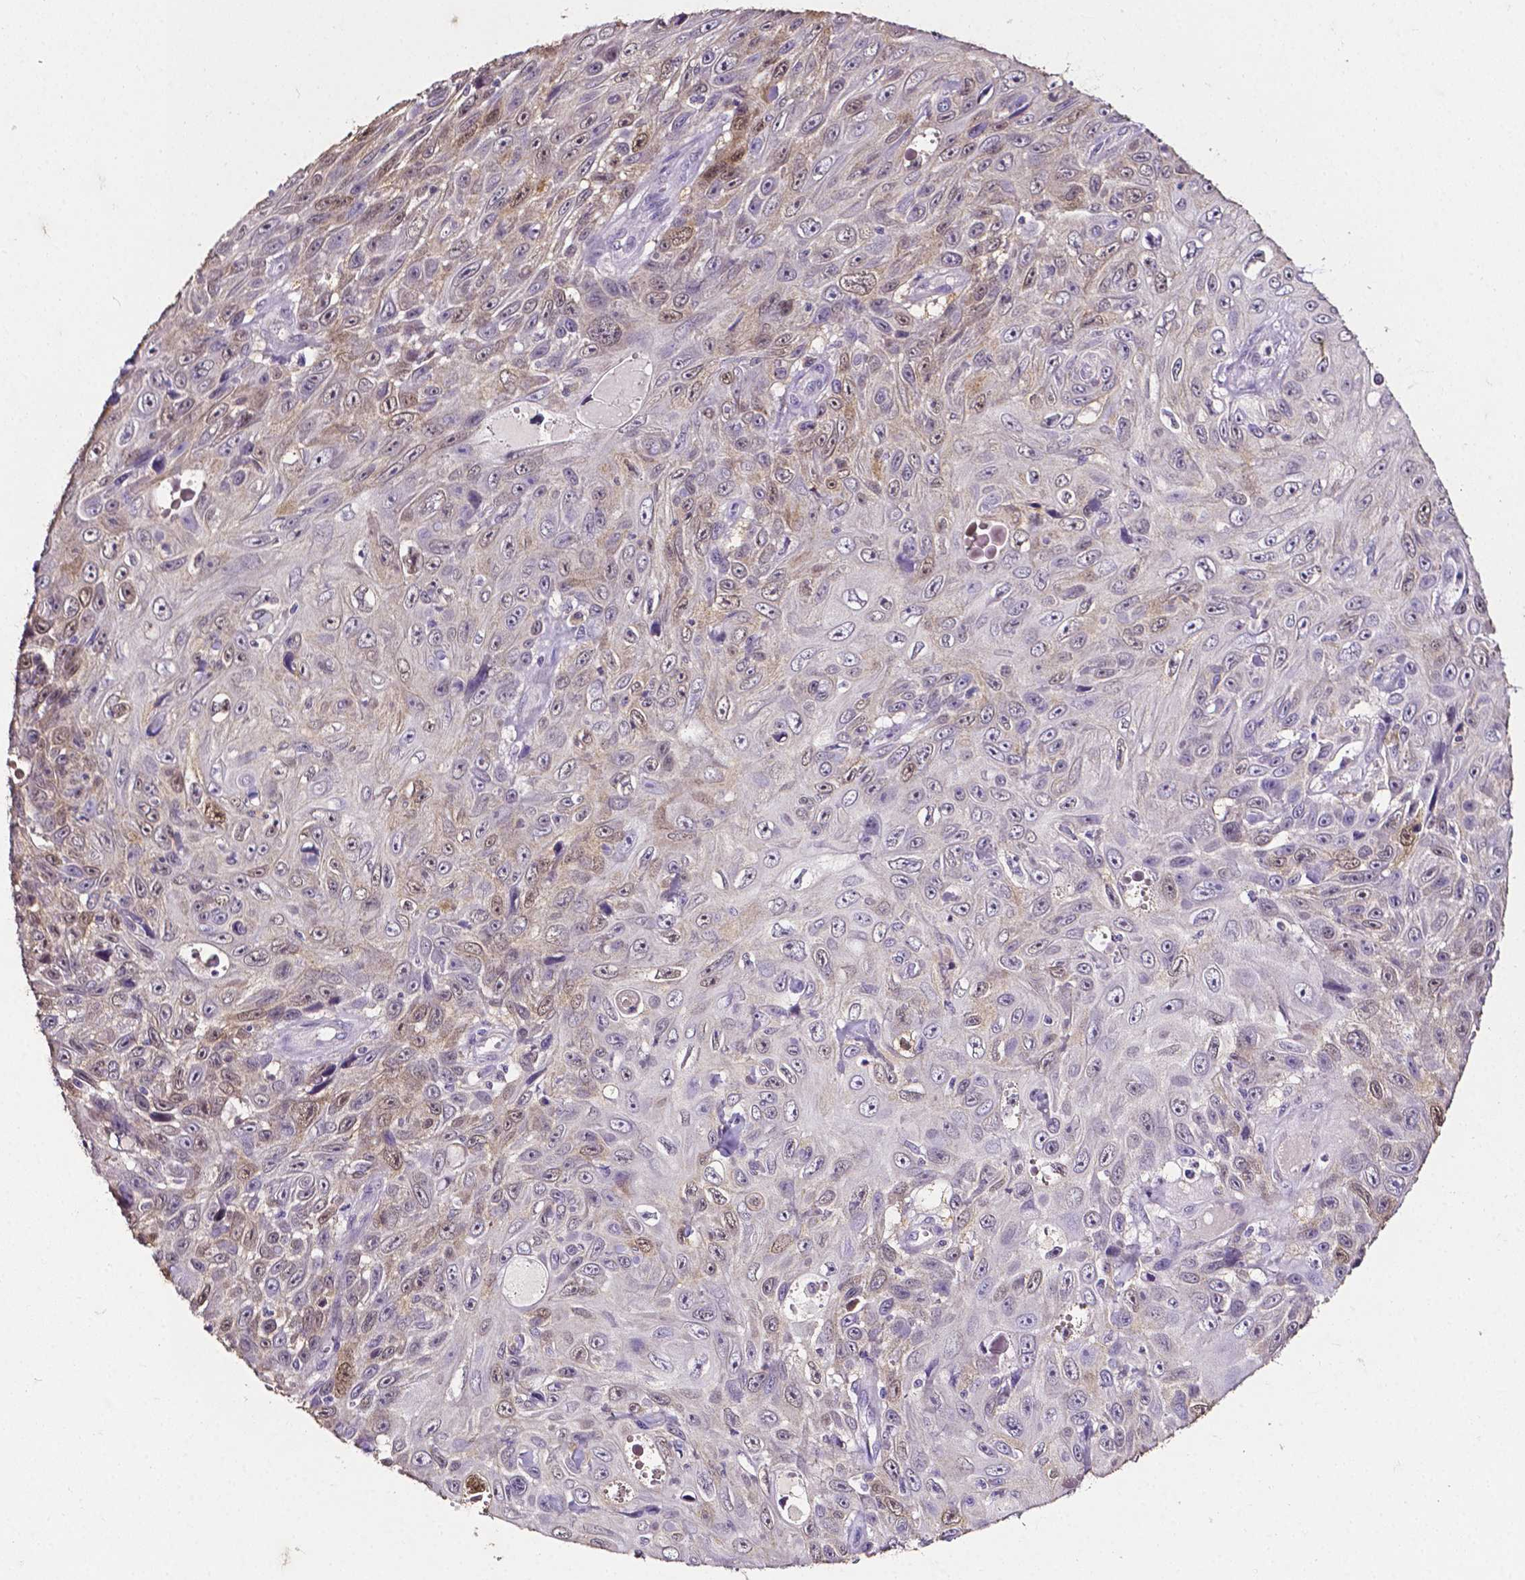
{"staining": {"intensity": "negative", "quantity": "none", "location": "none"}, "tissue": "skin cancer", "cell_type": "Tumor cells", "image_type": "cancer", "snomed": [{"axis": "morphology", "description": "Squamous cell carcinoma, NOS"}, {"axis": "topography", "description": "Skin"}], "caption": "Skin cancer (squamous cell carcinoma) was stained to show a protein in brown. There is no significant expression in tumor cells.", "gene": "PSAT1", "patient": {"sex": "male", "age": 82}}